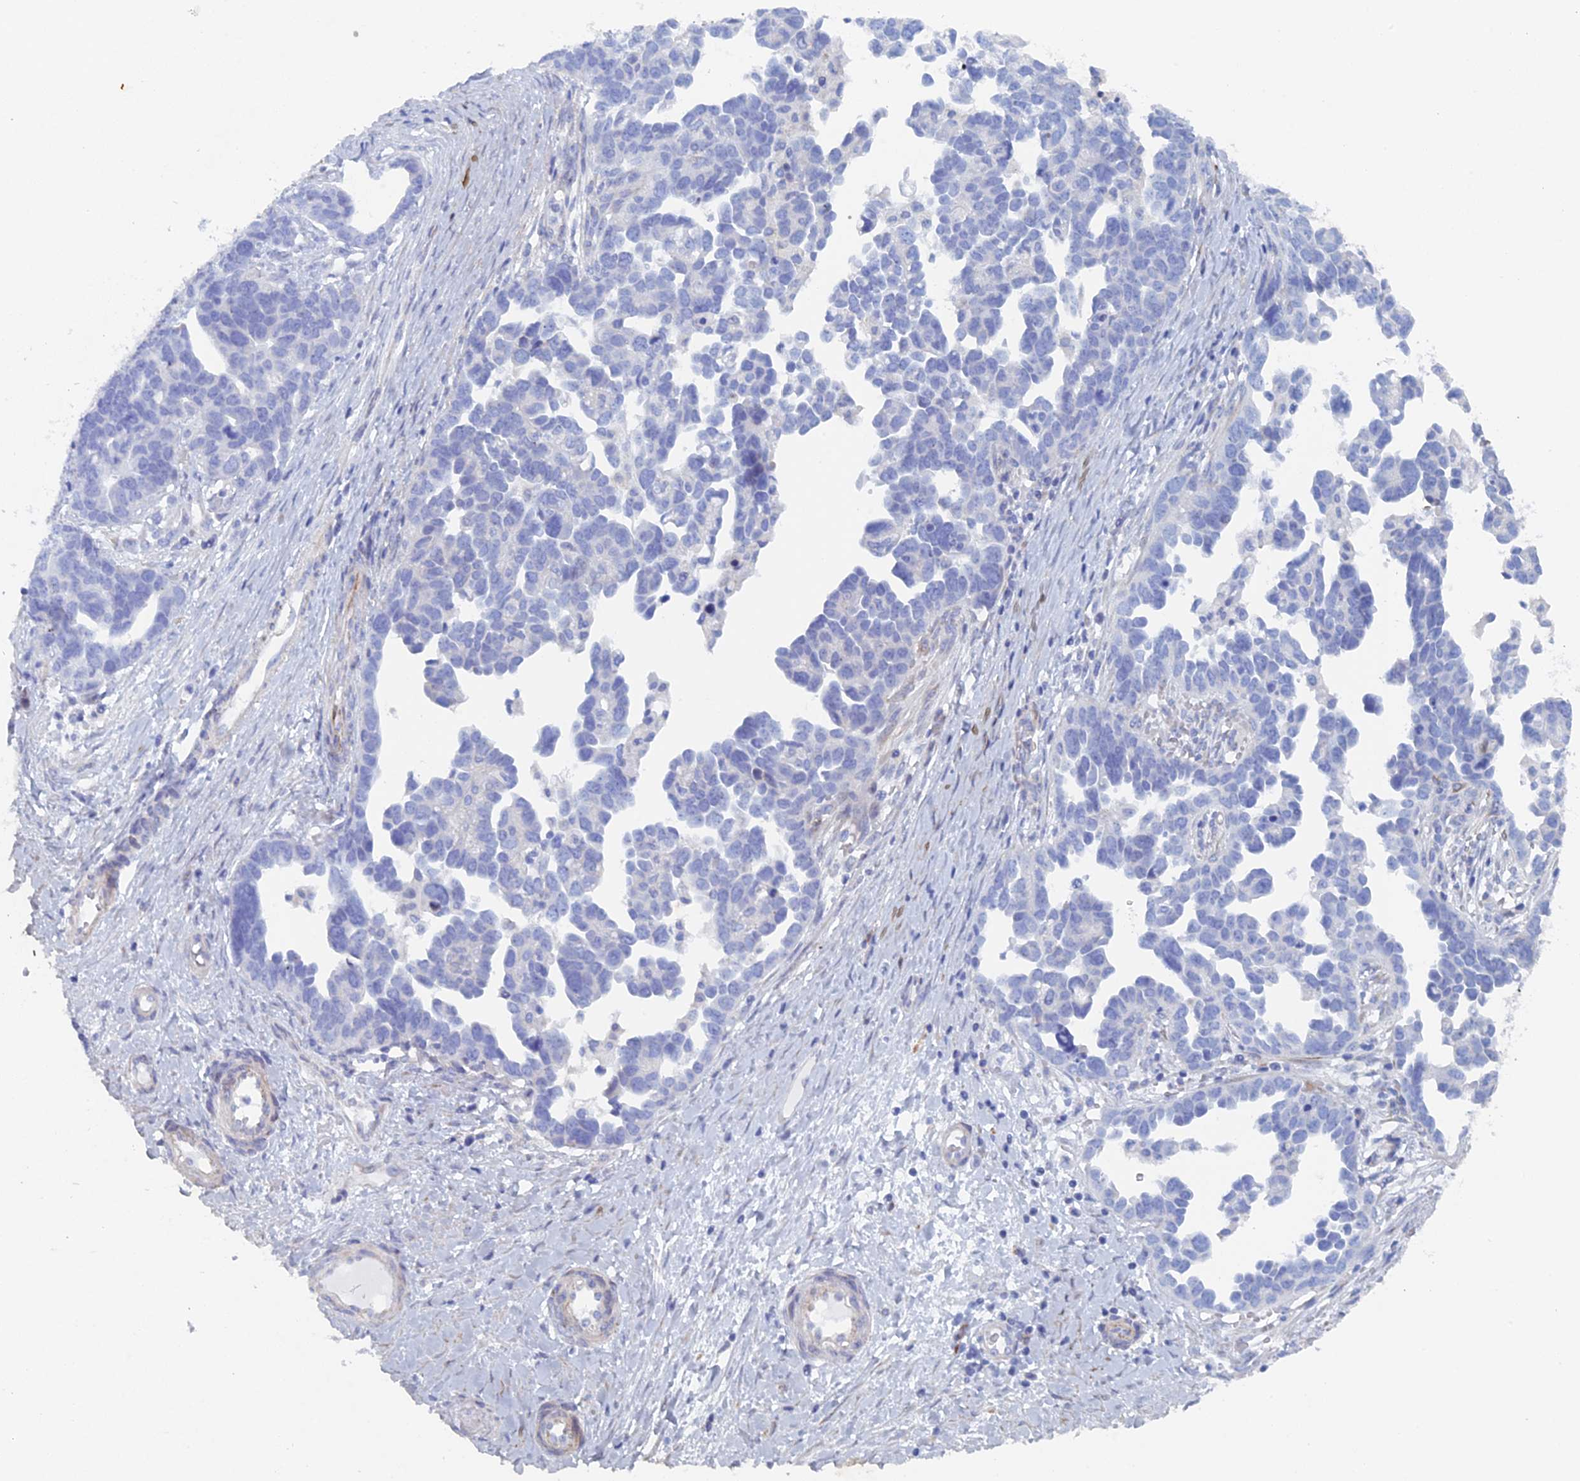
{"staining": {"intensity": "negative", "quantity": "none", "location": "none"}, "tissue": "ovarian cancer", "cell_type": "Tumor cells", "image_type": "cancer", "snomed": [{"axis": "morphology", "description": "Cystadenocarcinoma, serous, NOS"}, {"axis": "topography", "description": "Ovary"}], "caption": "Immunohistochemistry (IHC) image of human ovarian cancer stained for a protein (brown), which displays no positivity in tumor cells.", "gene": "COG7", "patient": {"sex": "female", "age": 54}}